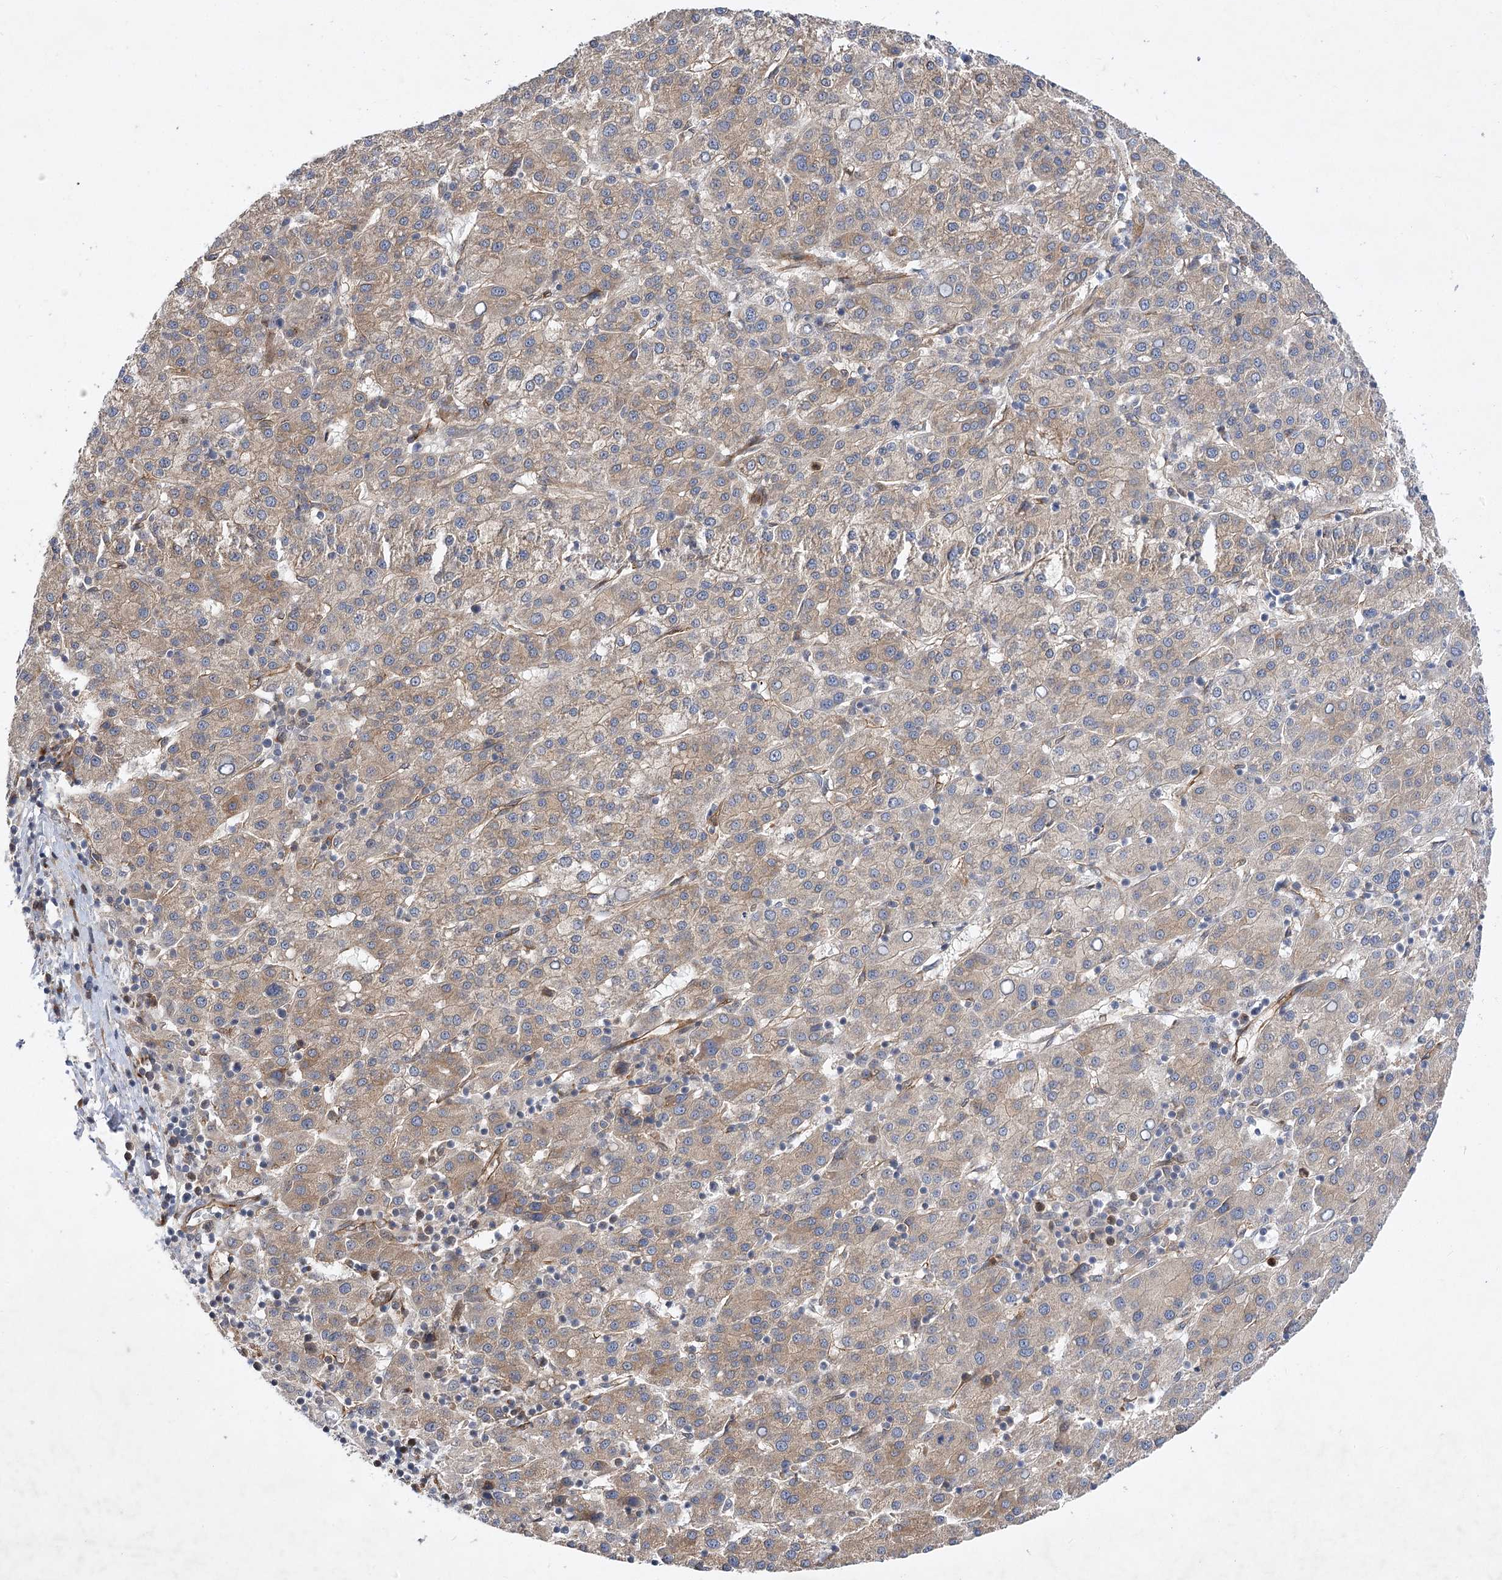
{"staining": {"intensity": "weak", "quantity": "25%-75%", "location": "cytoplasmic/membranous"}, "tissue": "liver cancer", "cell_type": "Tumor cells", "image_type": "cancer", "snomed": [{"axis": "morphology", "description": "Carcinoma, Hepatocellular, NOS"}, {"axis": "topography", "description": "Liver"}], "caption": "The micrograph reveals a brown stain indicating the presence of a protein in the cytoplasmic/membranous of tumor cells in liver cancer.", "gene": "ARHGAP31", "patient": {"sex": "female", "age": 58}}